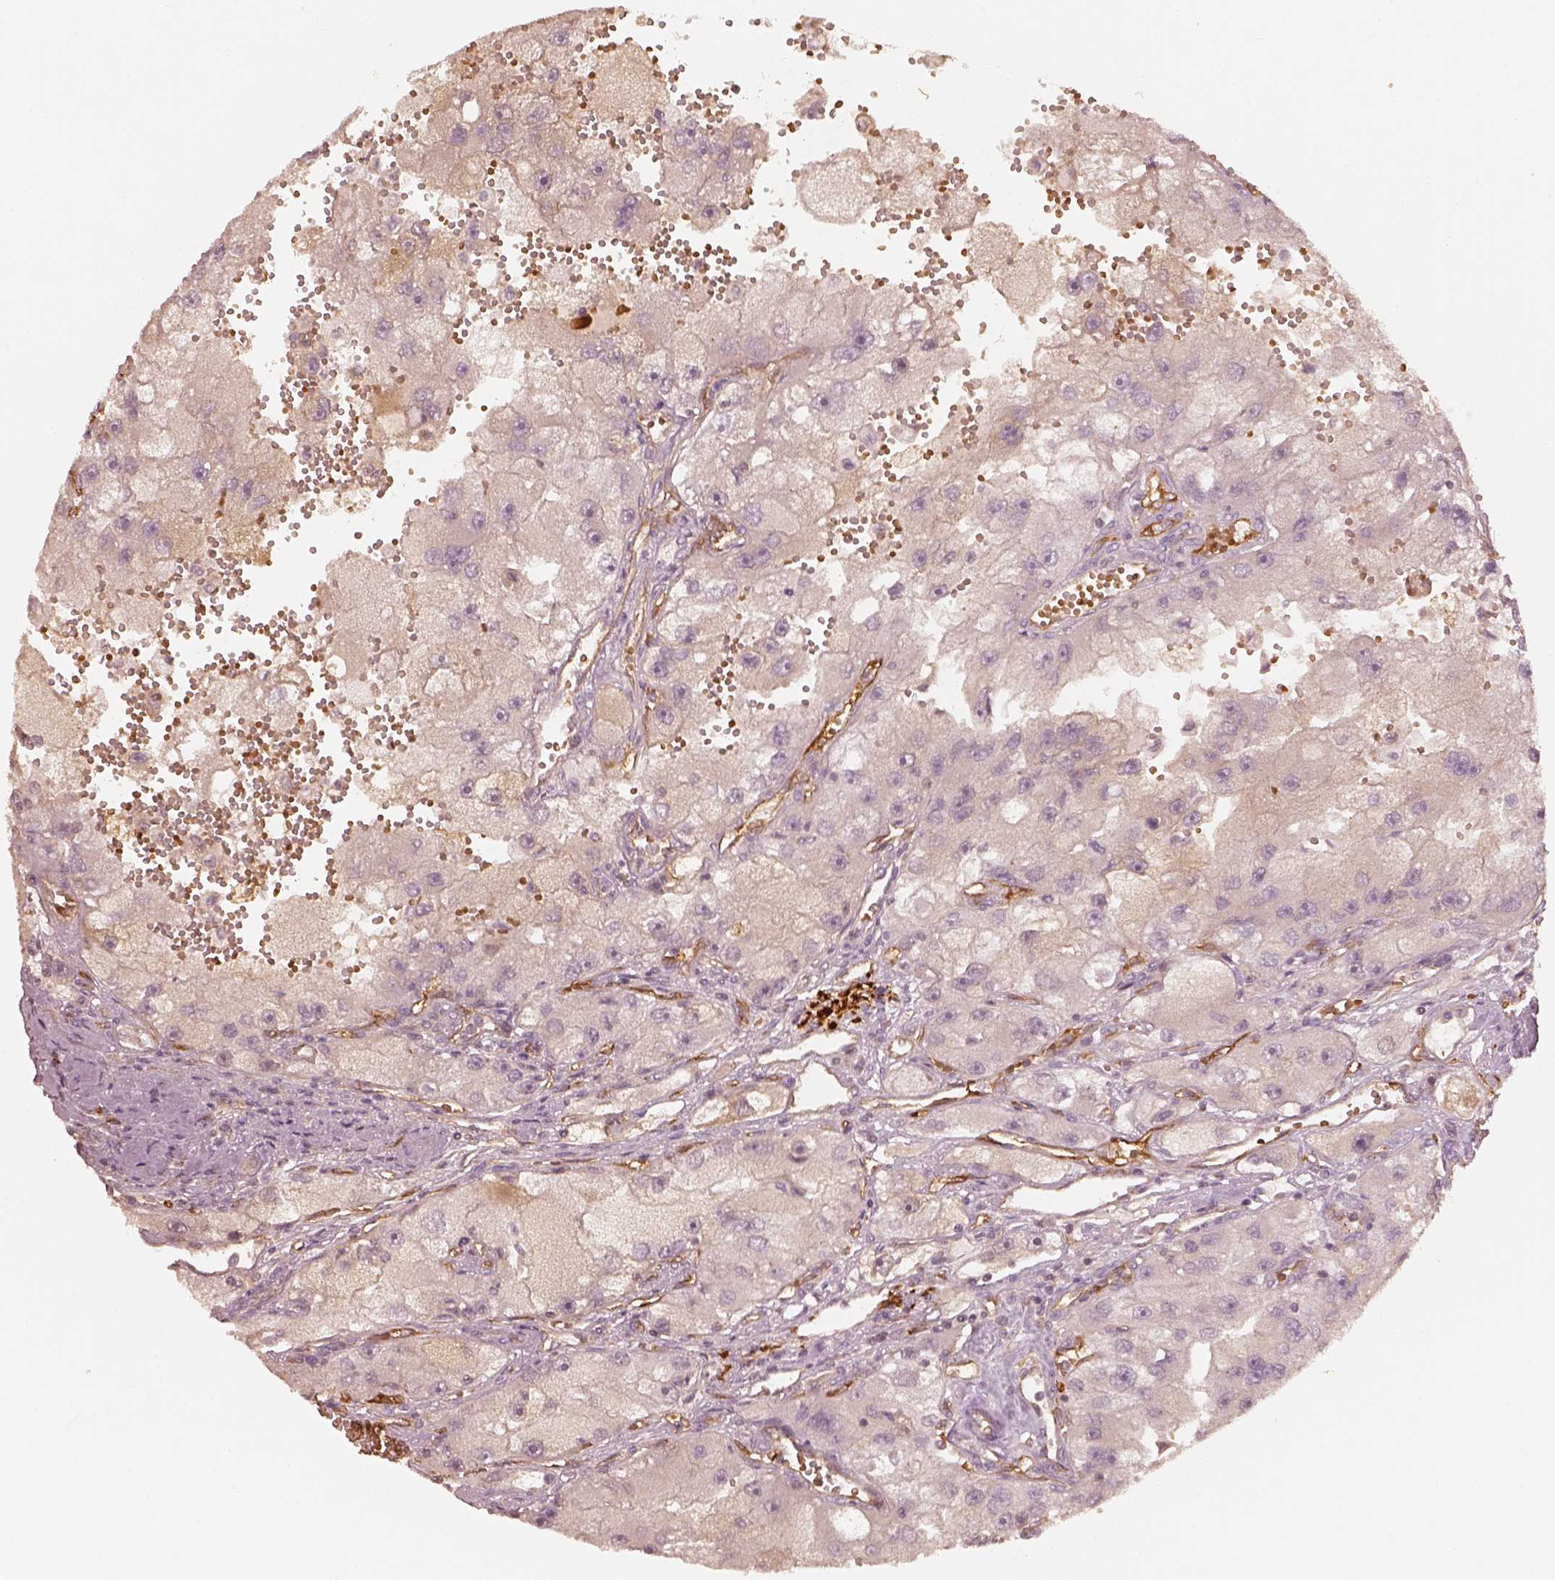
{"staining": {"intensity": "negative", "quantity": "none", "location": "none"}, "tissue": "renal cancer", "cell_type": "Tumor cells", "image_type": "cancer", "snomed": [{"axis": "morphology", "description": "Adenocarcinoma, NOS"}, {"axis": "topography", "description": "Kidney"}], "caption": "An image of human renal cancer is negative for staining in tumor cells.", "gene": "FSCN1", "patient": {"sex": "male", "age": 63}}